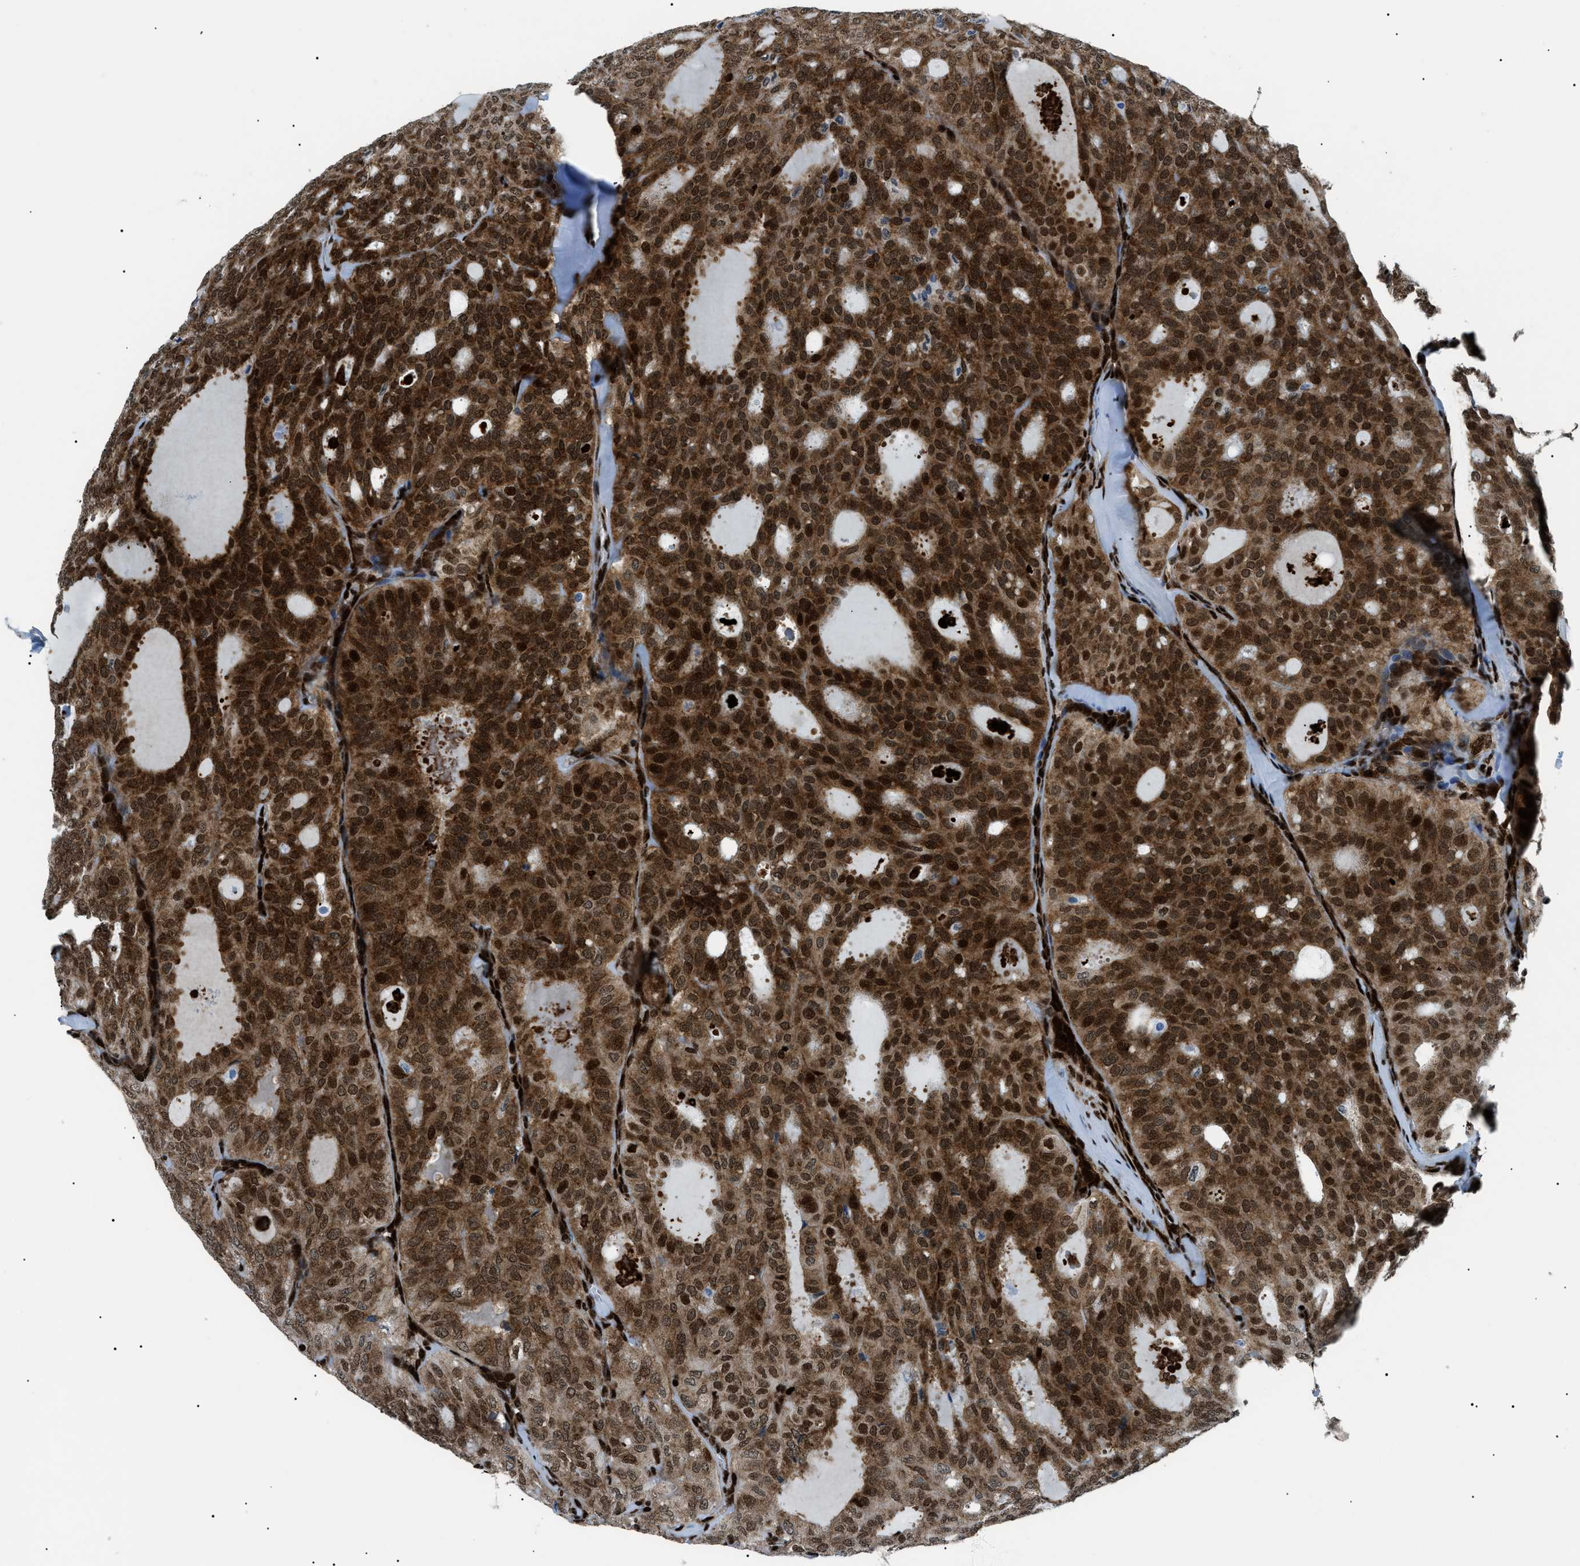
{"staining": {"intensity": "strong", "quantity": ">75%", "location": "cytoplasmic/membranous,nuclear"}, "tissue": "thyroid cancer", "cell_type": "Tumor cells", "image_type": "cancer", "snomed": [{"axis": "morphology", "description": "Follicular adenoma carcinoma, NOS"}, {"axis": "topography", "description": "Thyroid gland"}], "caption": "Protein analysis of thyroid cancer (follicular adenoma carcinoma) tissue displays strong cytoplasmic/membranous and nuclear staining in approximately >75% of tumor cells.", "gene": "HNRNPK", "patient": {"sex": "male", "age": 75}}